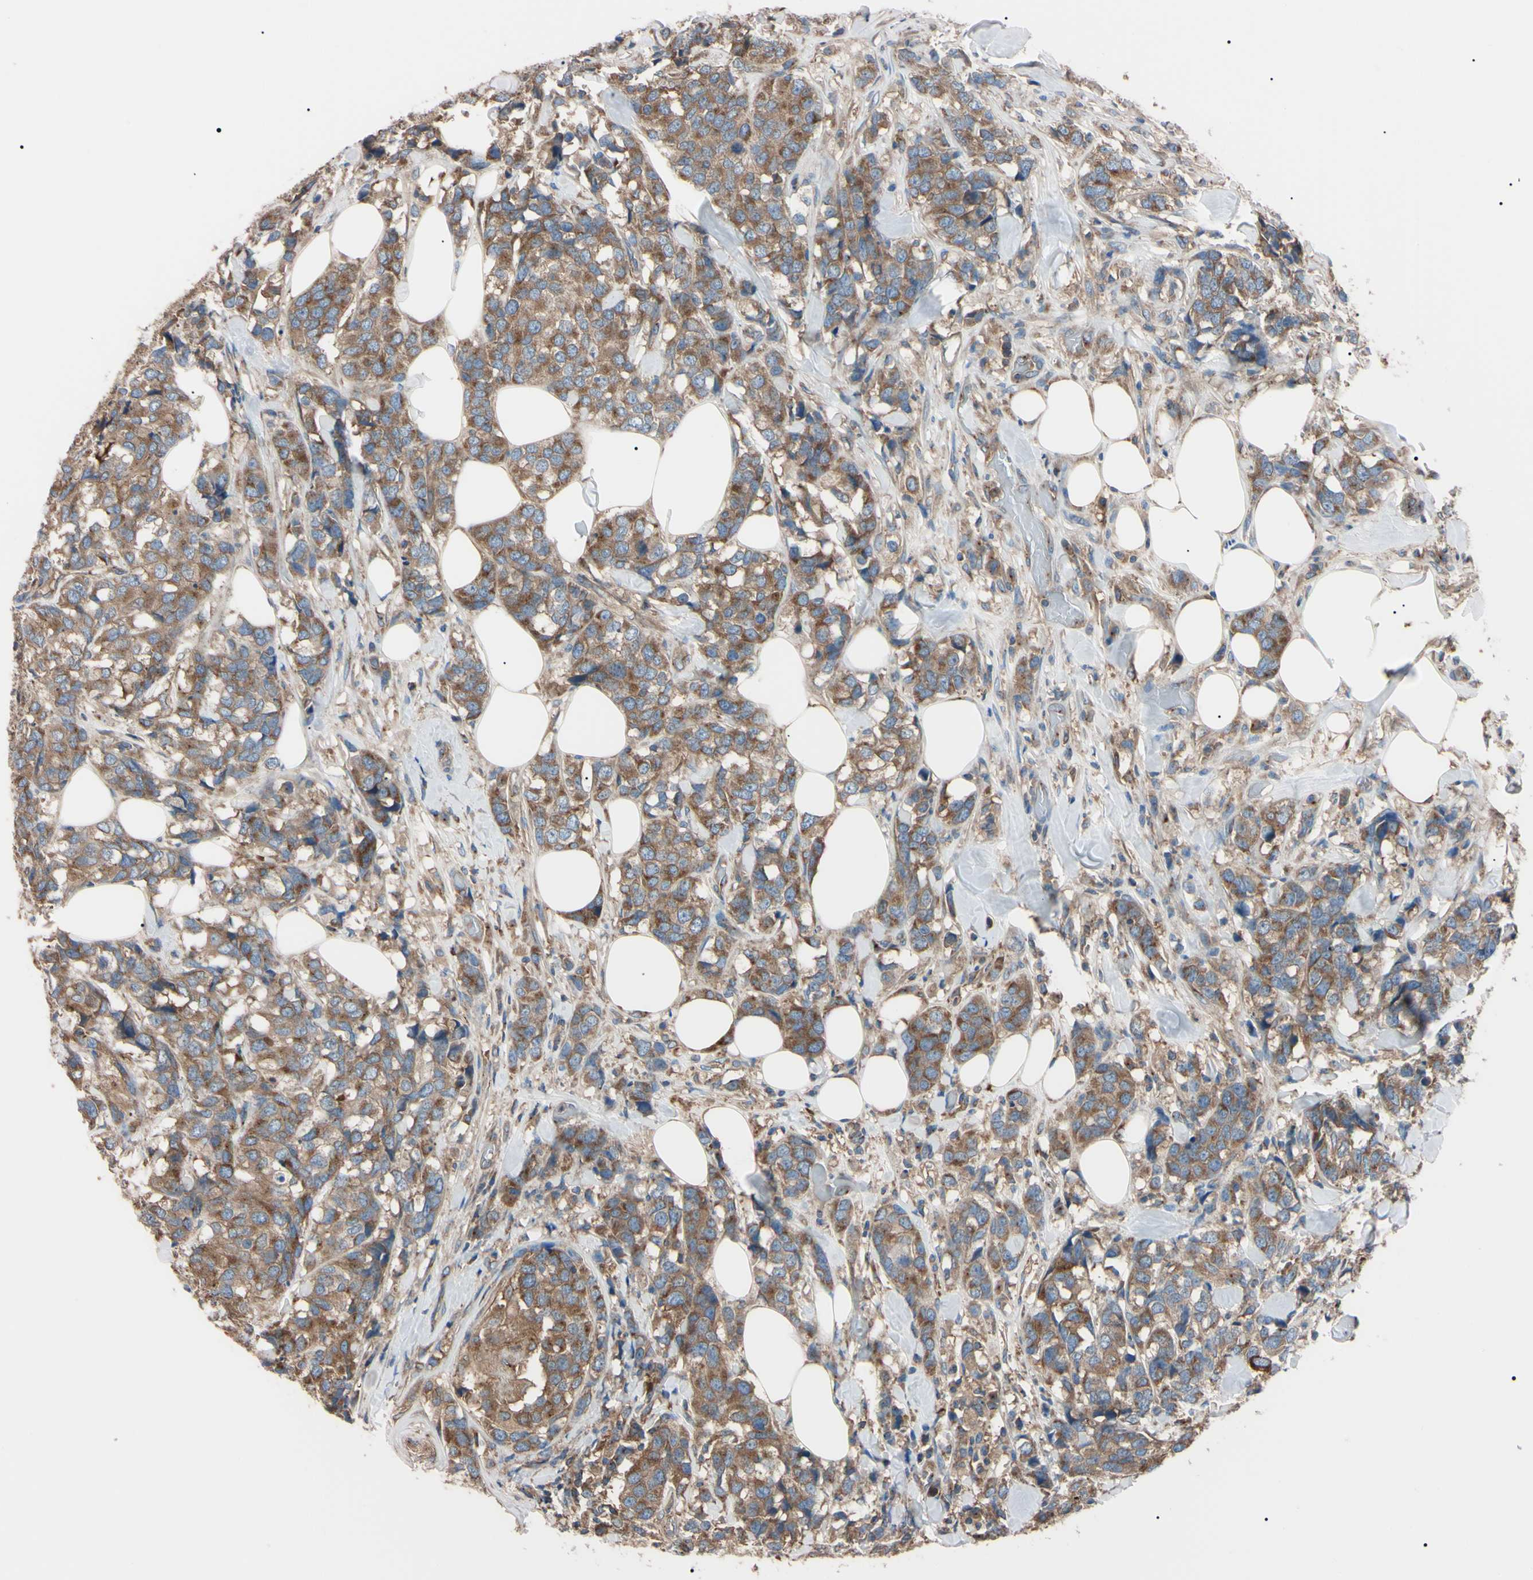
{"staining": {"intensity": "moderate", "quantity": ">75%", "location": "cytoplasmic/membranous"}, "tissue": "breast cancer", "cell_type": "Tumor cells", "image_type": "cancer", "snomed": [{"axis": "morphology", "description": "Lobular carcinoma"}, {"axis": "topography", "description": "Breast"}], "caption": "This is a photomicrograph of immunohistochemistry (IHC) staining of lobular carcinoma (breast), which shows moderate staining in the cytoplasmic/membranous of tumor cells.", "gene": "PRKACA", "patient": {"sex": "female", "age": 59}}